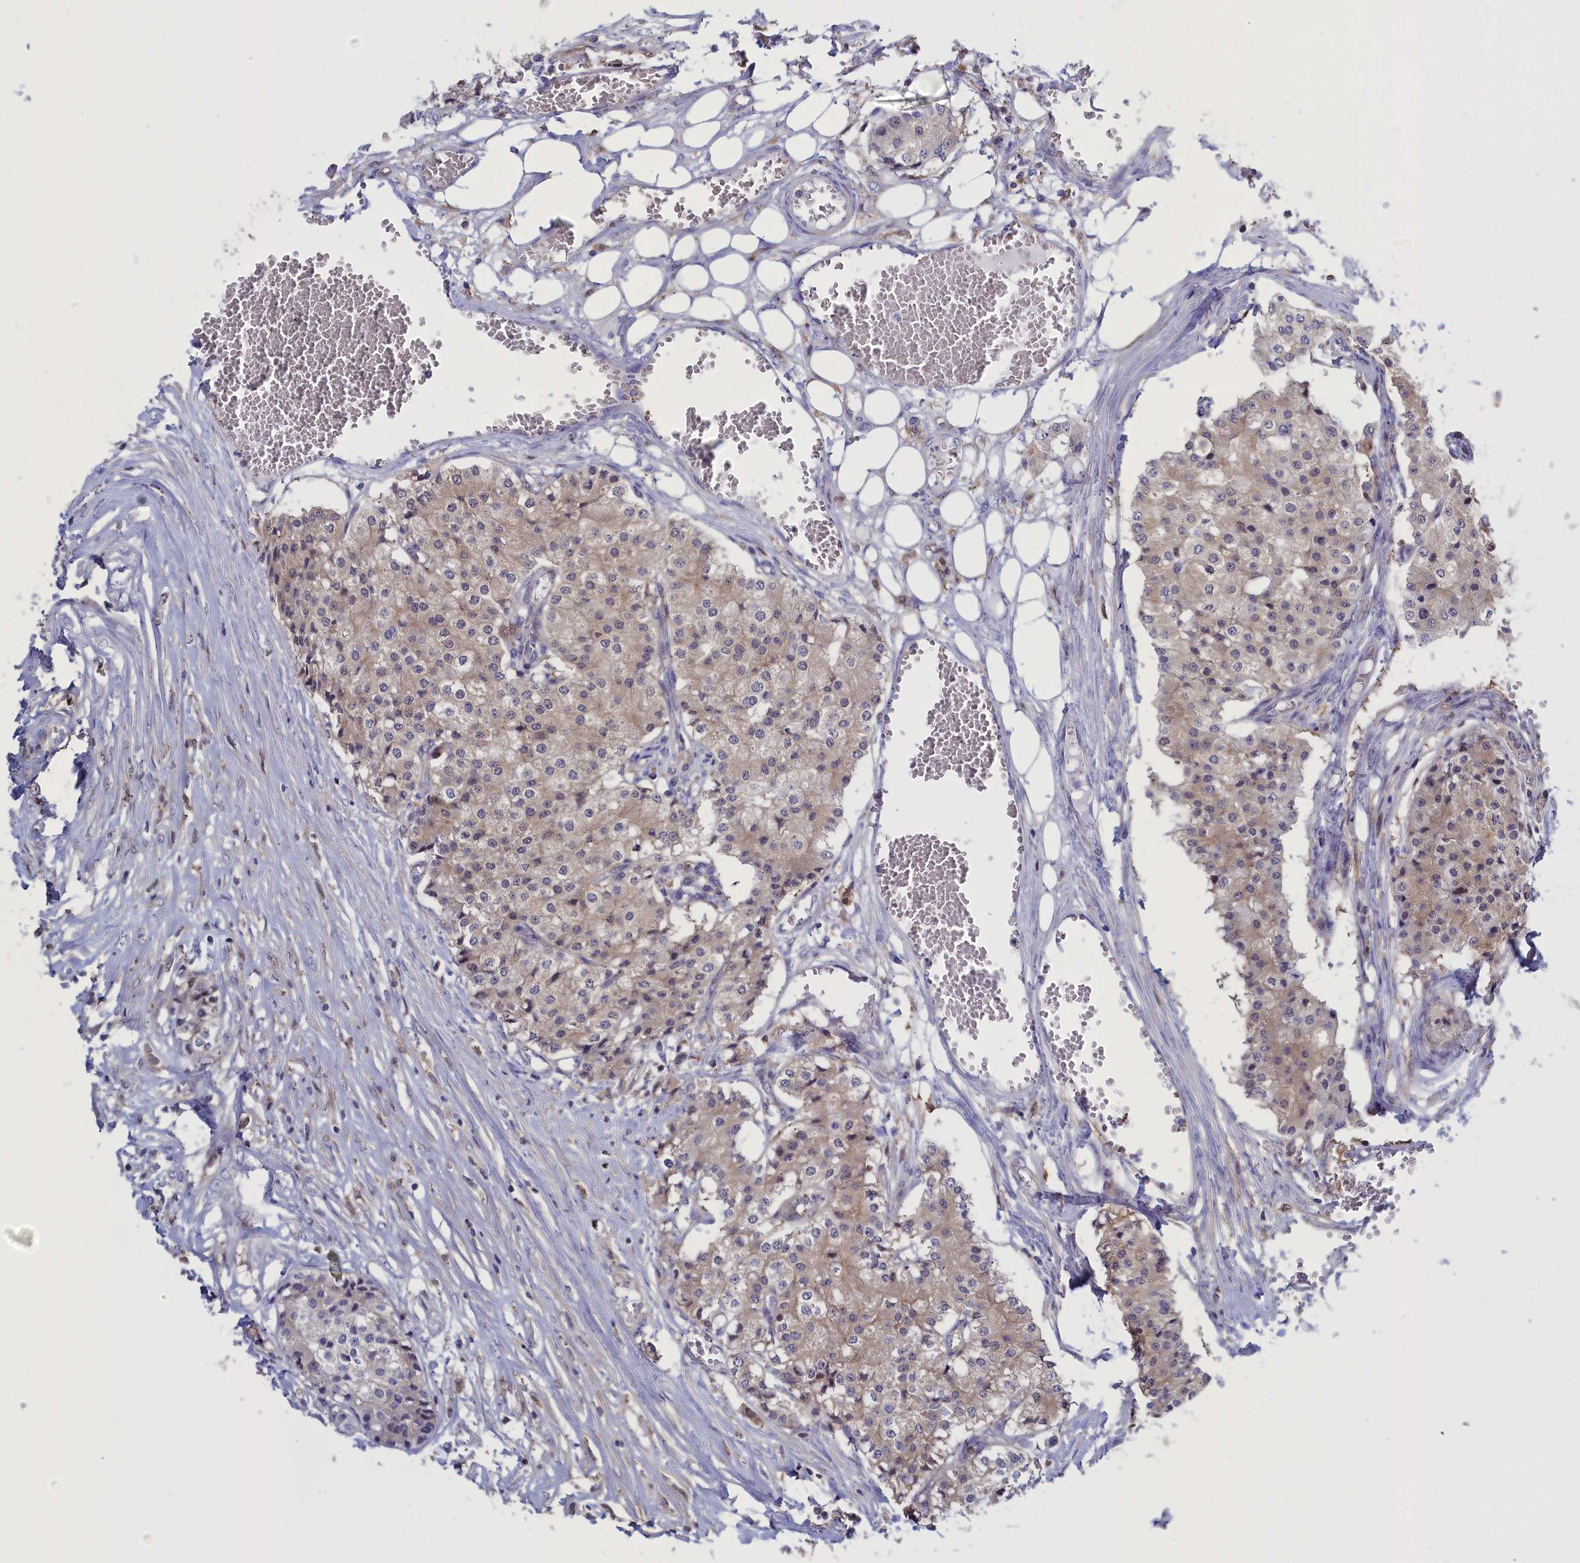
{"staining": {"intensity": "weak", "quantity": "25%-75%", "location": "cytoplasmic/membranous"}, "tissue": "carcinoid", "cell_type": "Tumor cells", "image_type": "cancer", "snomed": [{"axis": "morphology", "description": "Carcinoid, malignant, NOS"}, {"axis": "topography", "description": "Colon"}], "caption": "Weak cytoplasmic/membranous protein positivity is identified in approximately 25%-75% of tumor cells in carcinoid (malignant).", "gene": "ARHGAP18", "patient": {"sex": "female", "age": 52}}